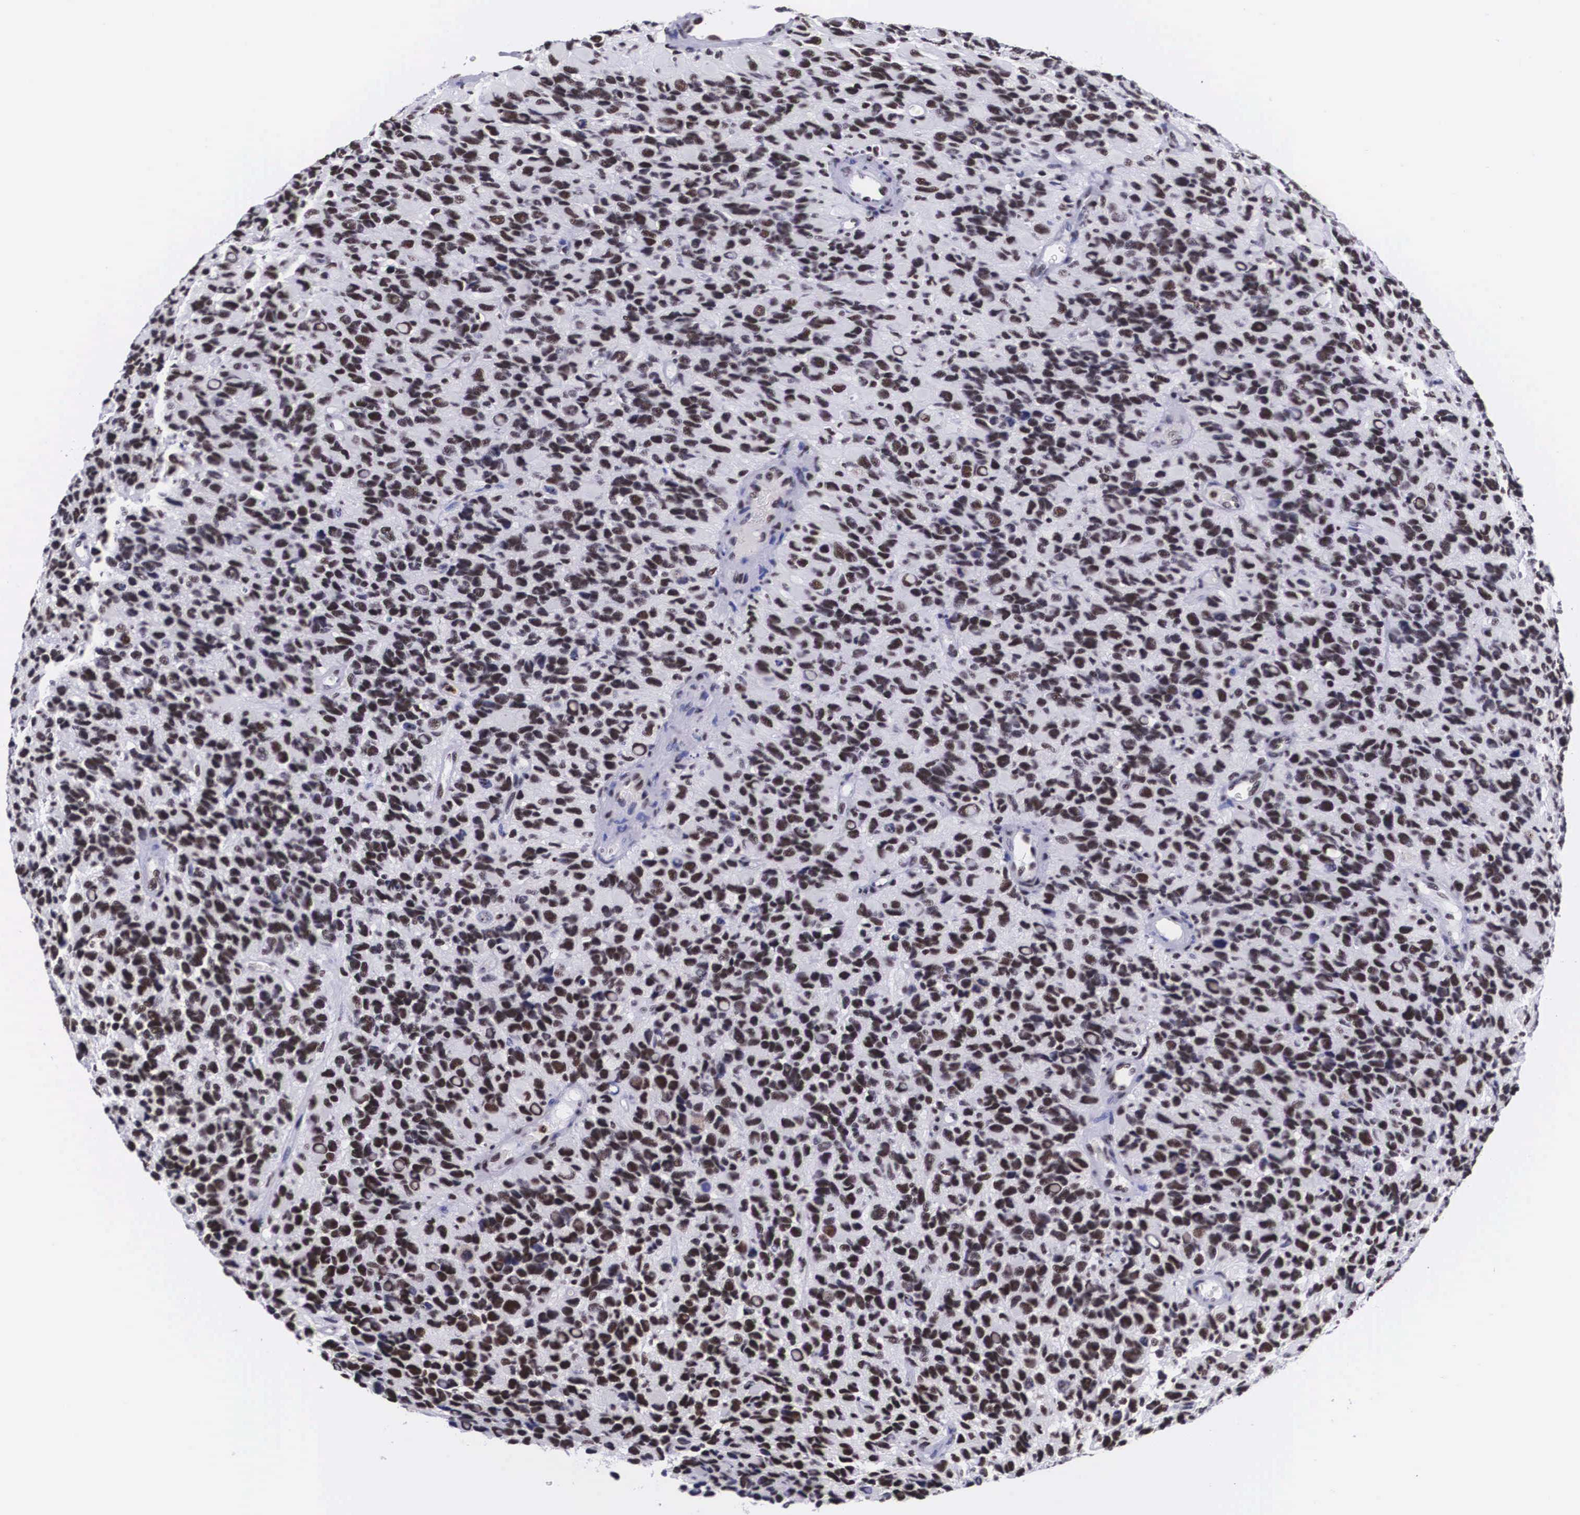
{"staining": {"intensity": "moderate", "quantity": ">75%", "location": "nuclear"}, "tissue": "glioma", "cell_type": "Tumor cells", "image_type": "cancer", "snomed": [{"axis": "morphology", "description": "Glioma, malignant, High grade"}, {"axis": "topography", "description": "Brain"}], "caption": "A high-resolution histopathology image shows immunohistochemistry staining of glioma, which reveals moderate nuclear positivity in about >75% of tumor cells.", "gene": "SF3A1", "patient": {"sex": "male", "age": 77}}